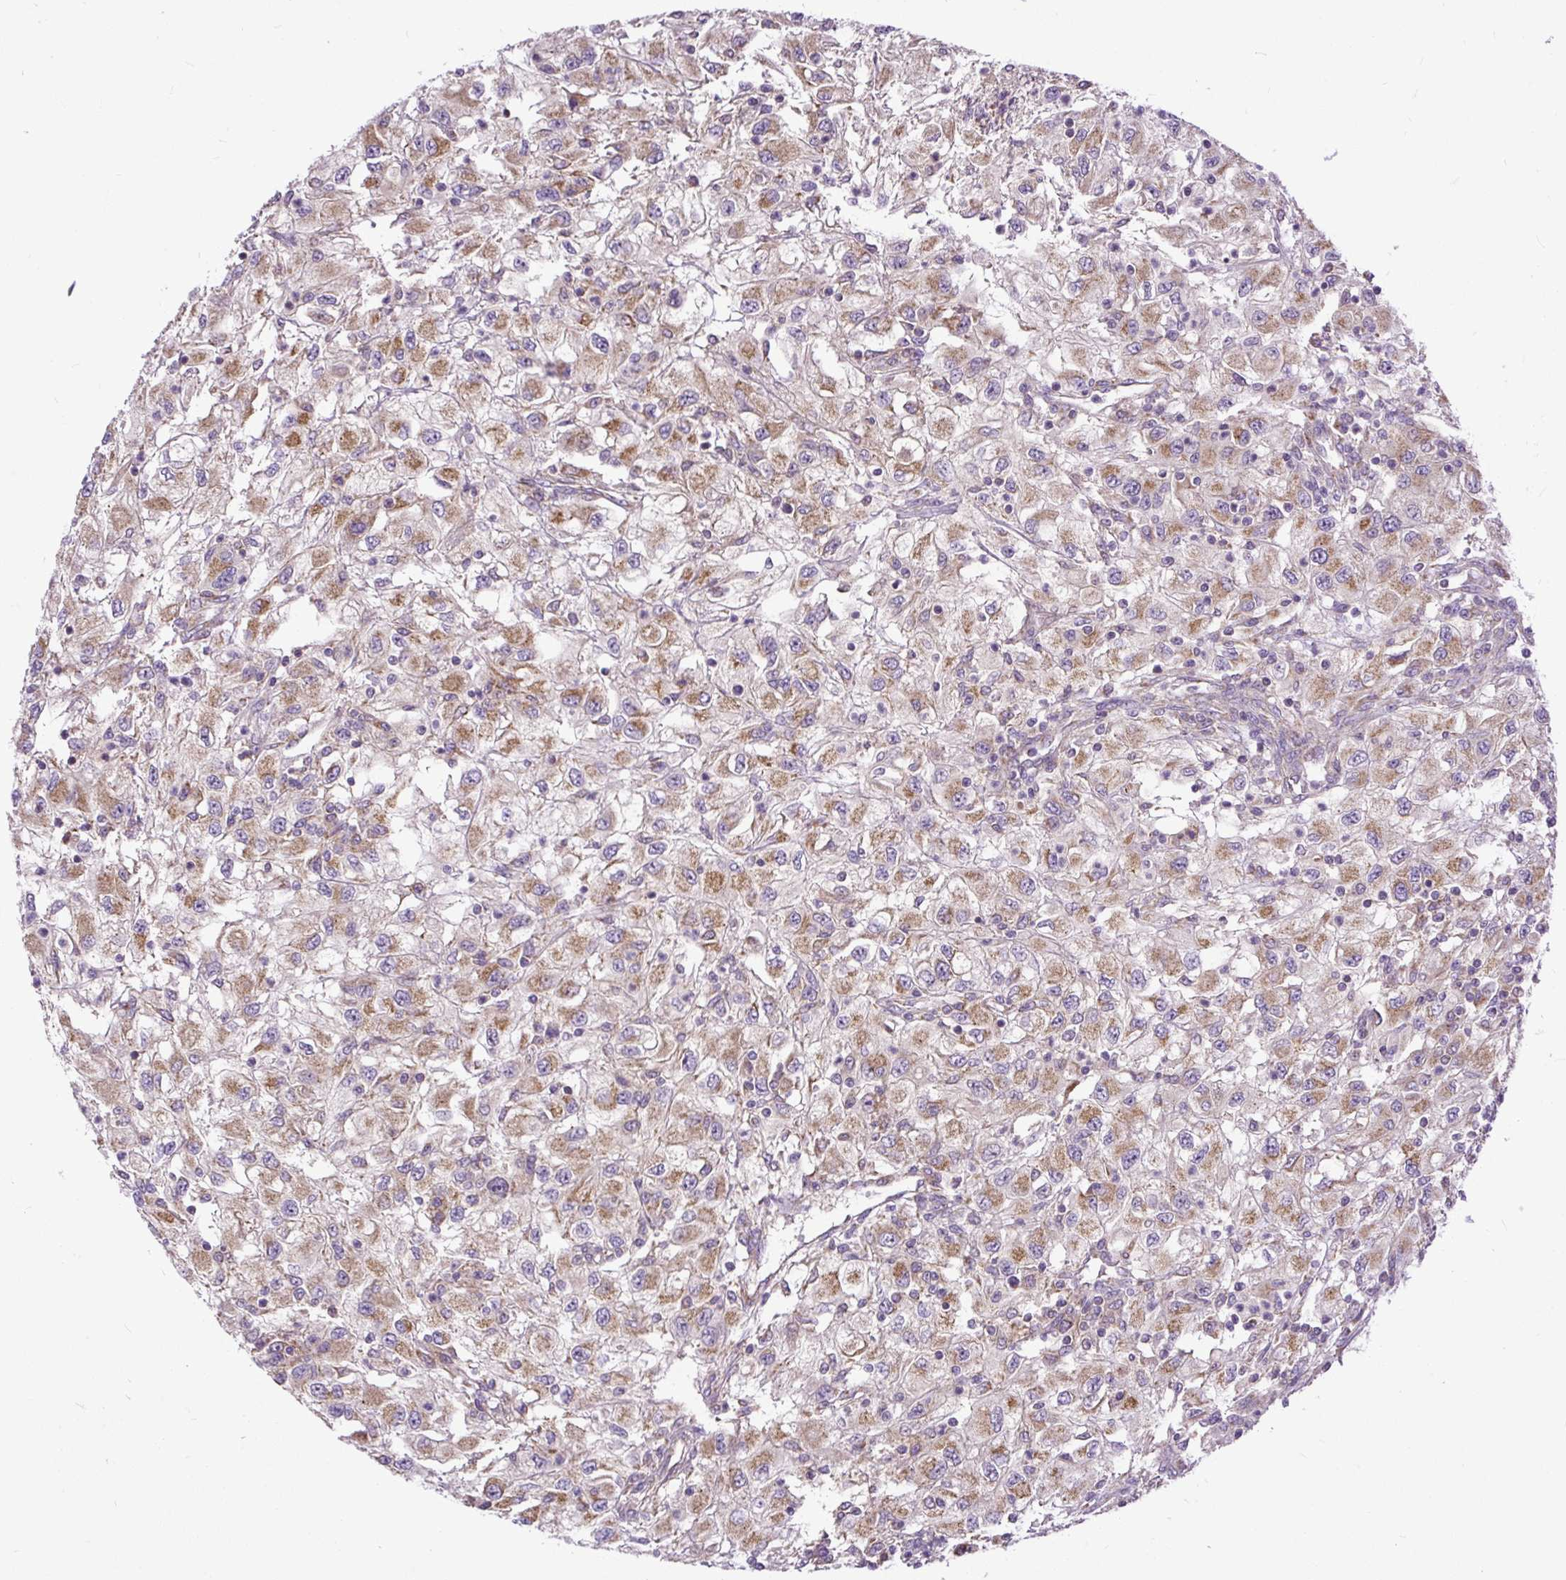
{"staining": {"intensity": "moderate", "quantity": ">75%", "location": "cytoplasmic/membranous"}, "tissue": "renal cancer", "cell_type": "Tumor cells", "image_type": "cancer", "snomed": [{"axis": "morphology", "description": "Adenocarcinoma, NOS"}, {"axis": "topography", "description": "Kidney"}], "caption": "Protein expression analysis of renal cancer reveals moderate cytoplasmic/membranous expression in approximately >75% of tumor cells. (IHC, brightfield microscopy, high magnification).", "gene": "TM2D3", "patient": {"sex": "female", "age": 67}}